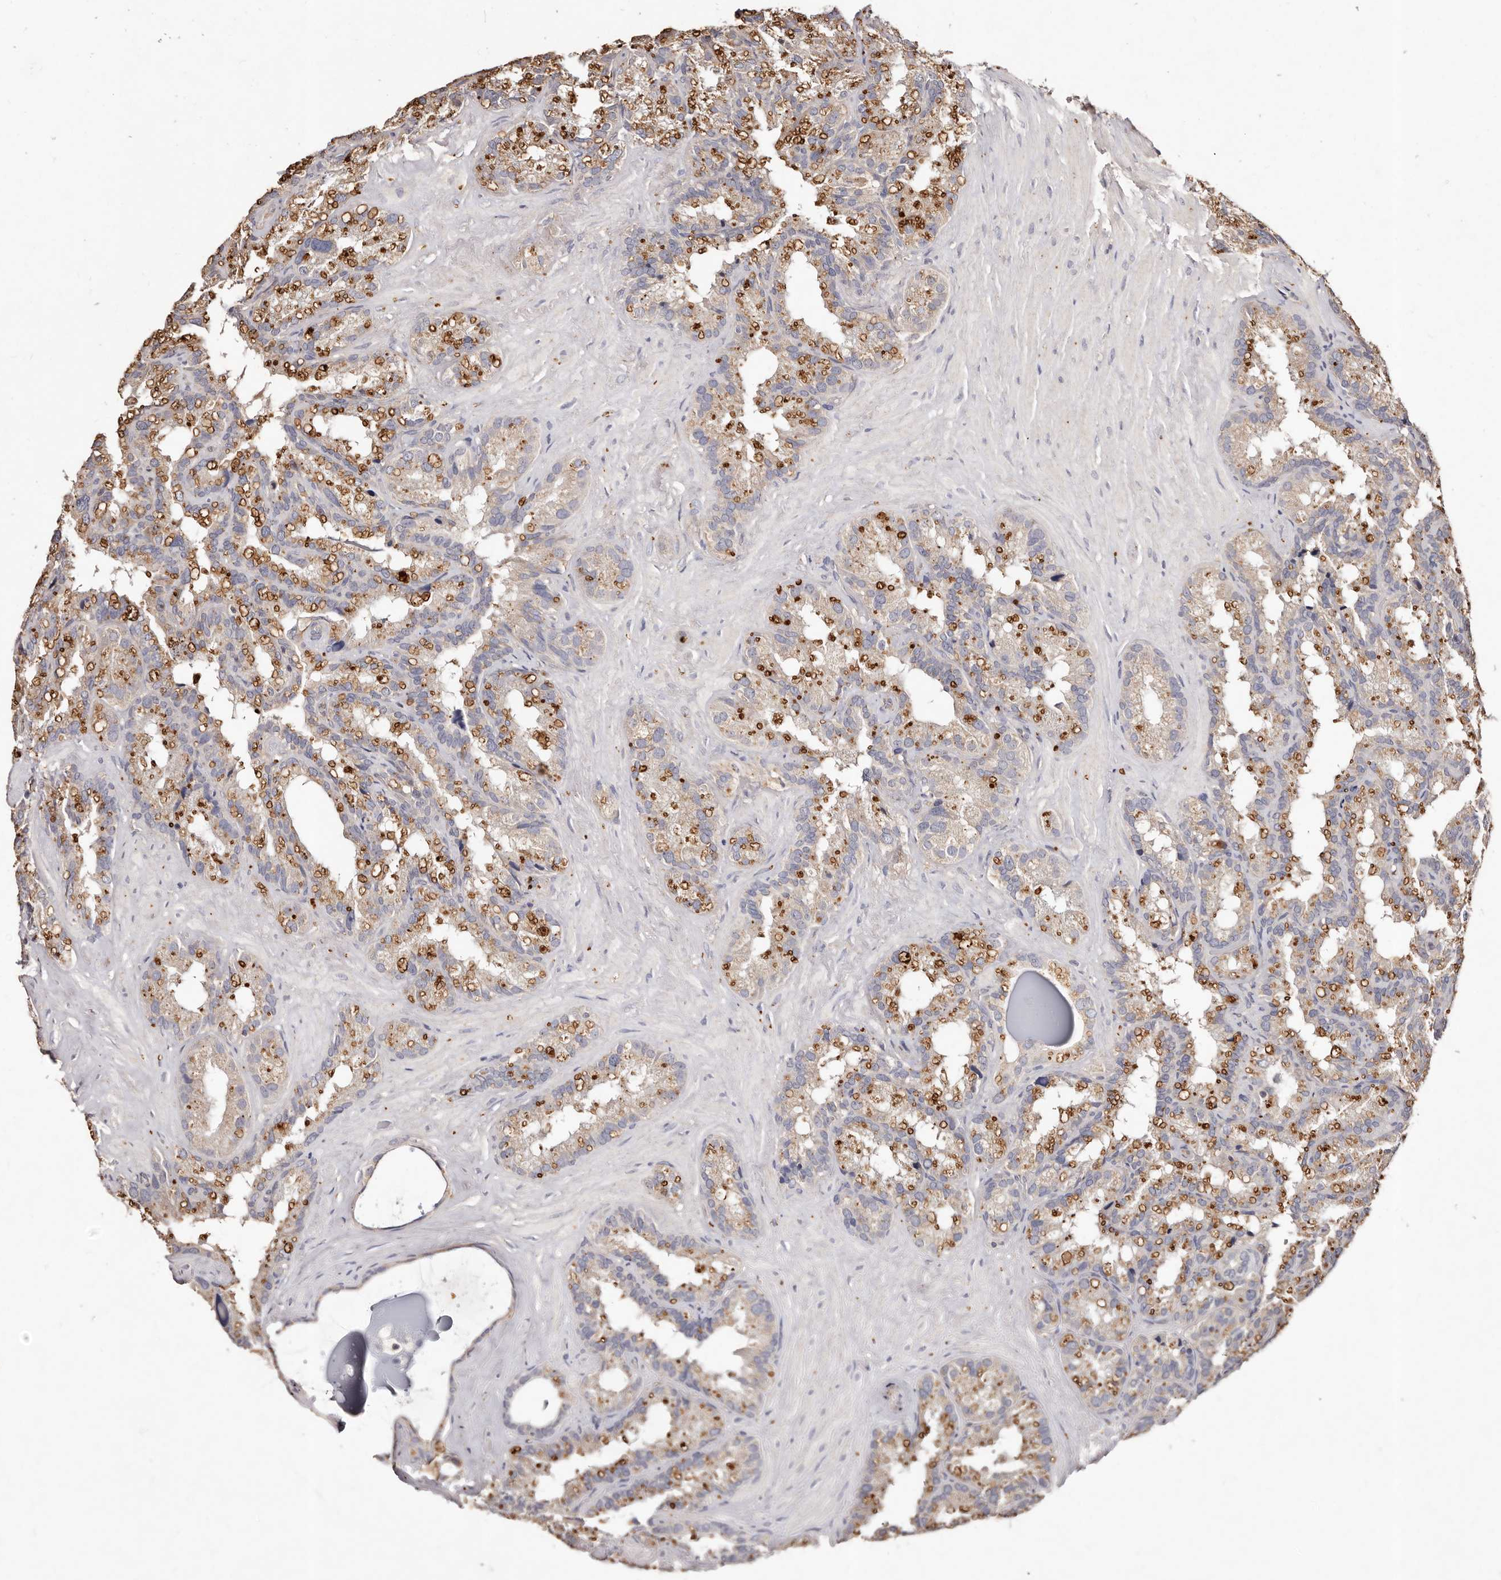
{"staining": {"intensity": "moderate", "quantity": "25%-75%", "location": "cytoplasmic/membranous"}, "tissue": "seminal vesicle", "cell_type": "Glandular cells", "image_type": "normal", "snomed": [{"axis": "morphology", "description": "Normal tissue, NOS"}, {"axis": "topography", "description": "Prostate"}, {"axis": "topography", "description": "Seminal veicle"}], "caption": "DAB (3,3'-diaminobenzidine) immunohistochemical staining of unremarkable human seminal vesicle demonstrates moderate cytoplasmic/membranous protein expression in approximately 25%-75% of glandular cells.", "gene": "THBS3", "patient": {"sex": "male", "age": 68}}